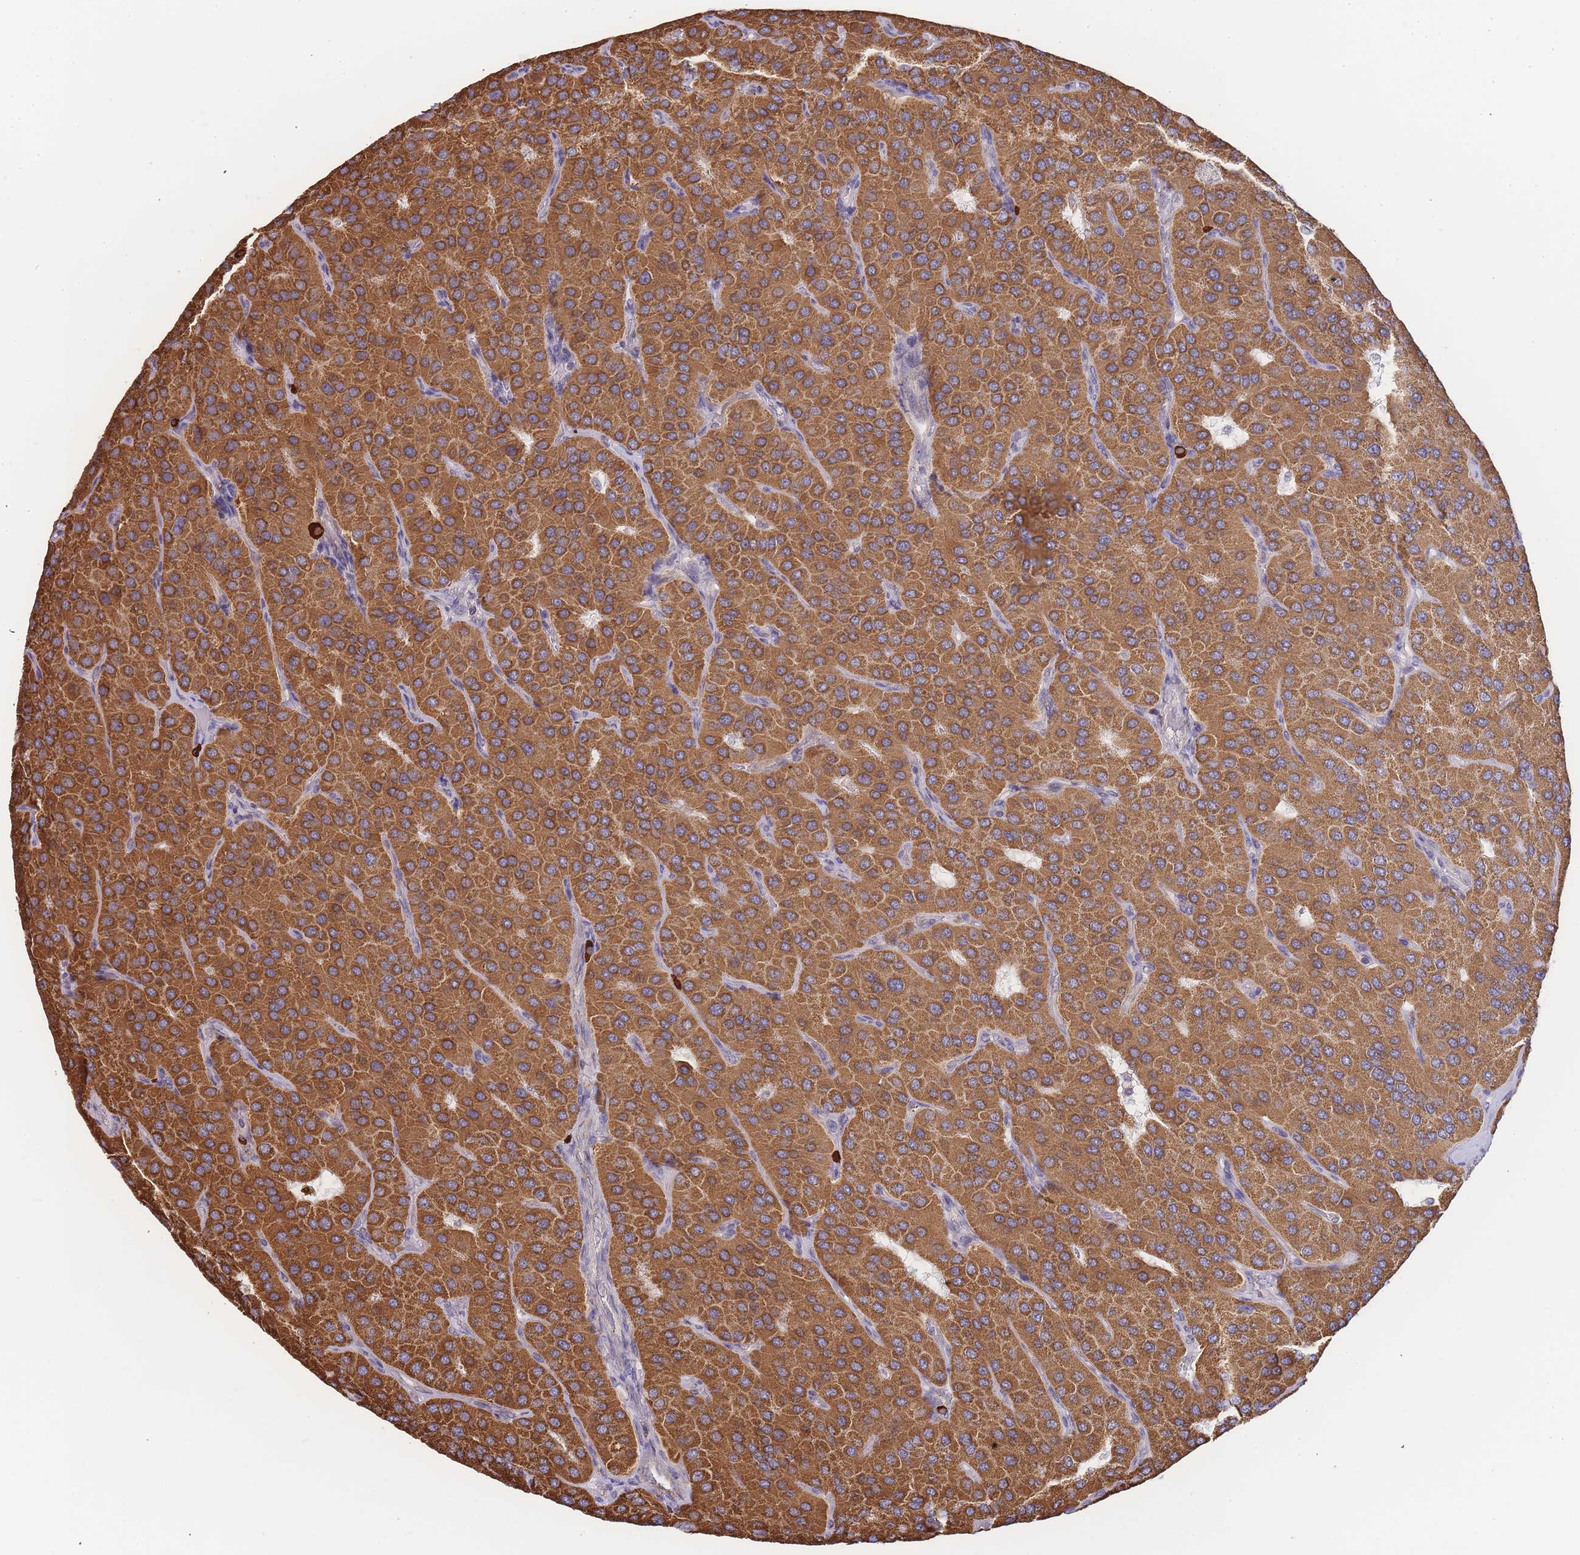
{"staining": {"intensity": "strong", "quantity": ">75%", "location": "cytoplasmic/membranous"}, "tissue": "parathyroid gland", "cell_type": "Glandular cells", "image_type": "normal", "snomed": [{"axis": "morphology", "description": "Normal tissue, NOS"}, {"axis": "morphology", "description": "Adenoma, NOS"}, {"axis": "topography", "description": "Parathyroid gland"}], "caption": "Protein expression analysis of unremarkable human parathyroid gland reveals strong cytoplasmic/membranous expression in about >75% of glandular cells.", "gene": "ADCY9", "patient": {"sex": "female", "age": 86}}